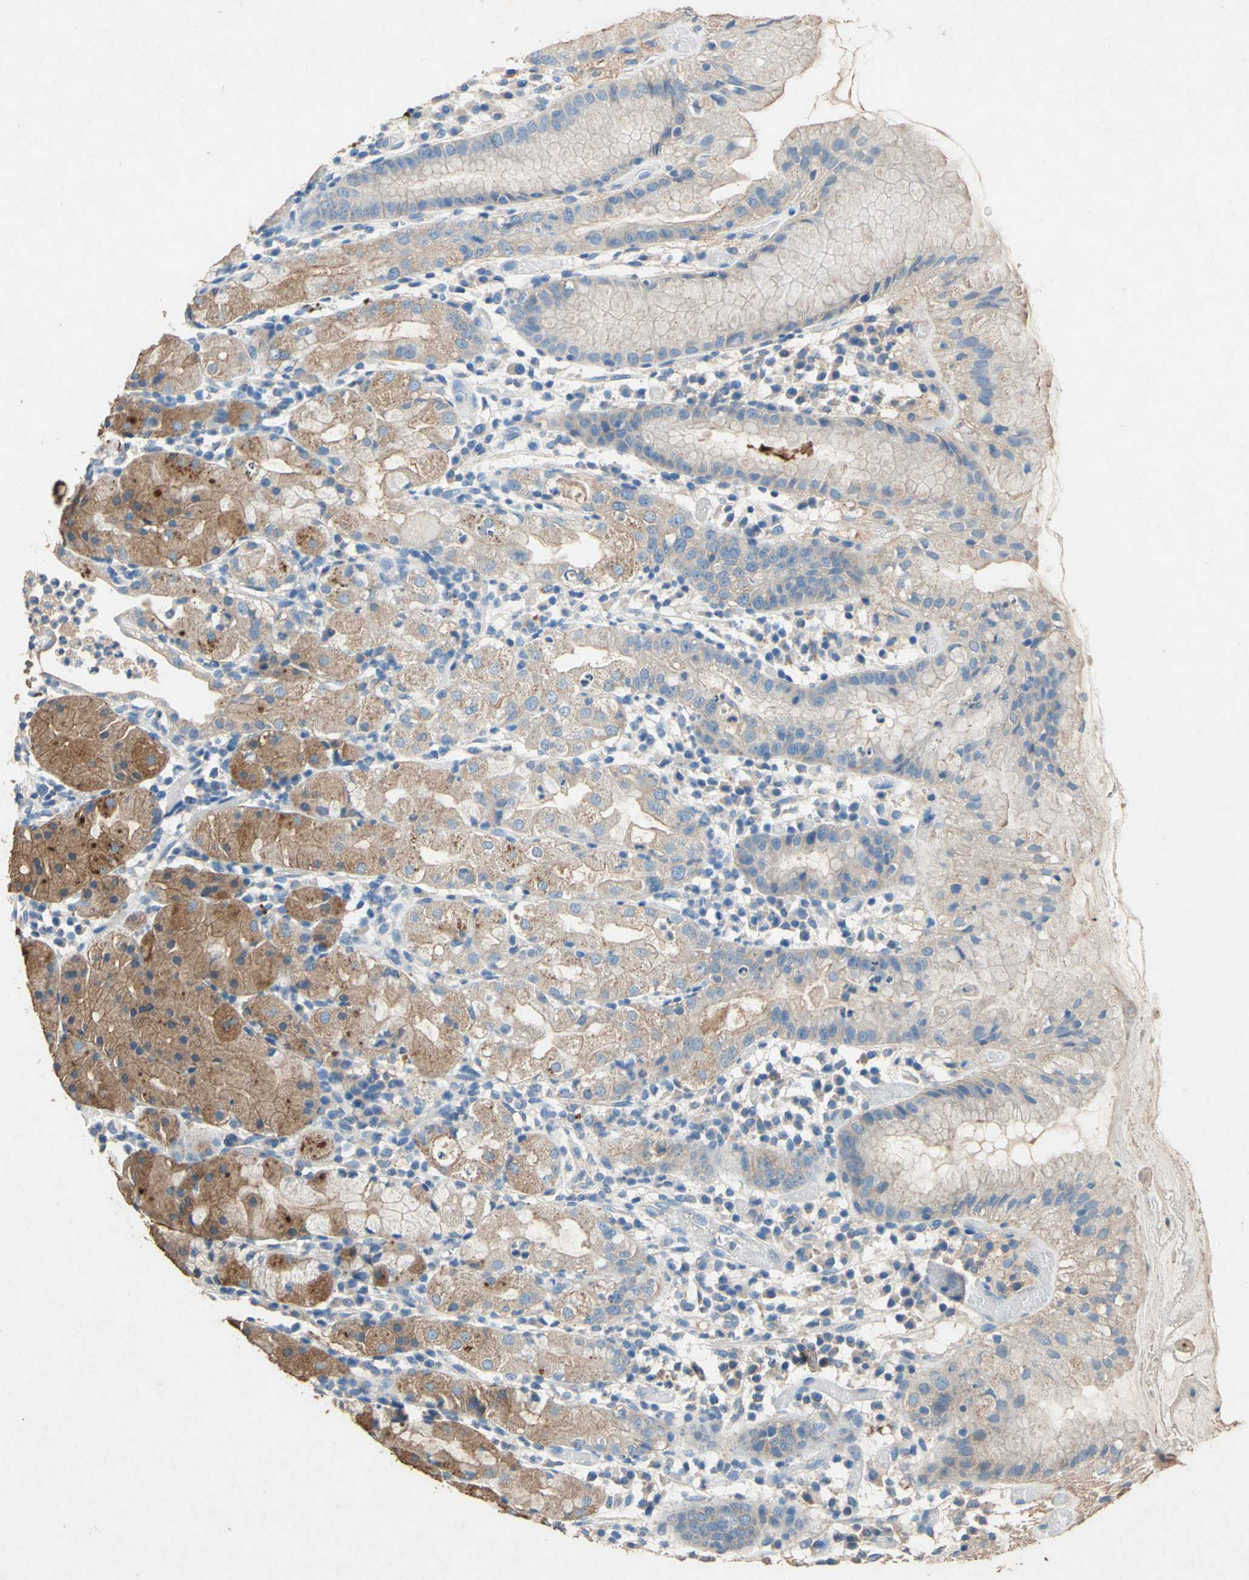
{"staining": {"intensity": "moderate", "quantity": "25%-75%", "location": "cytoplasmic/membranous"}, "tissue": "stomach", "cell_type": "Glandular cells", "image_type": "normal", "snomed": [{"axis": "morphology", "description": "Normal tissue, NOS"}, {"axis": "topography", "description": "Stomach"}, {"axis": "topography", "description": "Stomach, lower"}], "caption": "About 25%-75% of glandular cells in benign stomach show moderate cytoplasmic/membranous protein staining as visualized by brown immunohistochemical staining.", "gene": "ADAMTS5", "patient": {"sex": "female", "age": 75}}